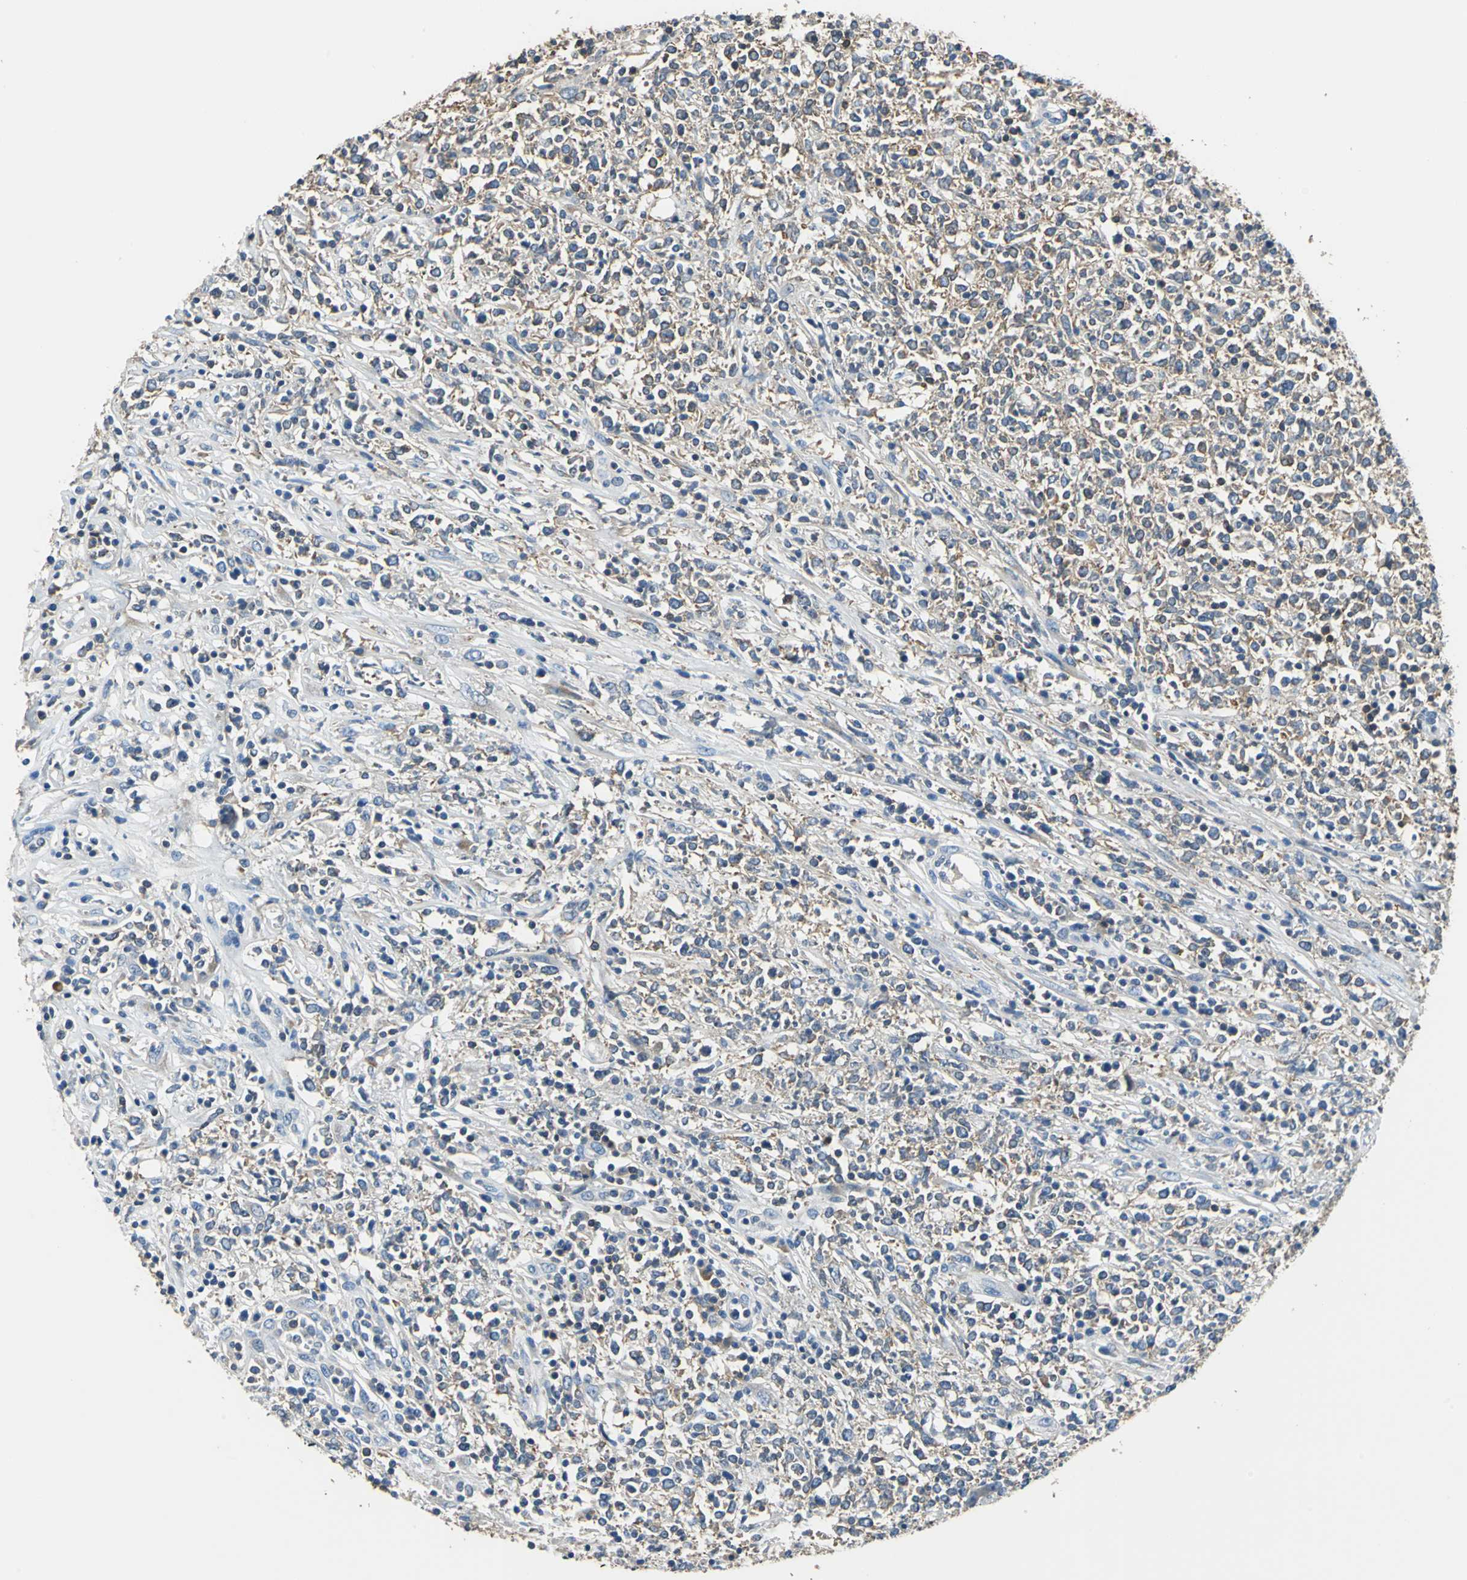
{"staining": {"intensity": "weak", "quantity": "<25%", "location": "cytoplasmic/membranous"}, "tissue": "lymphoma", "cell_type": "Tumor cells", "image_type": "cancer", "snomed": [{"axis": "morphology", "description": "Malignant lymphoma, non-Hodgkin's type, High grade"}, {"axis": "topography", "description": "Lymph node"}], "caption": "This is an immunohistochemistry photomicrograph of lymphoma. There is no expression in tumor cells.", "gene": "PRKCA", "patient": {"sex": "female", "age": 84}}